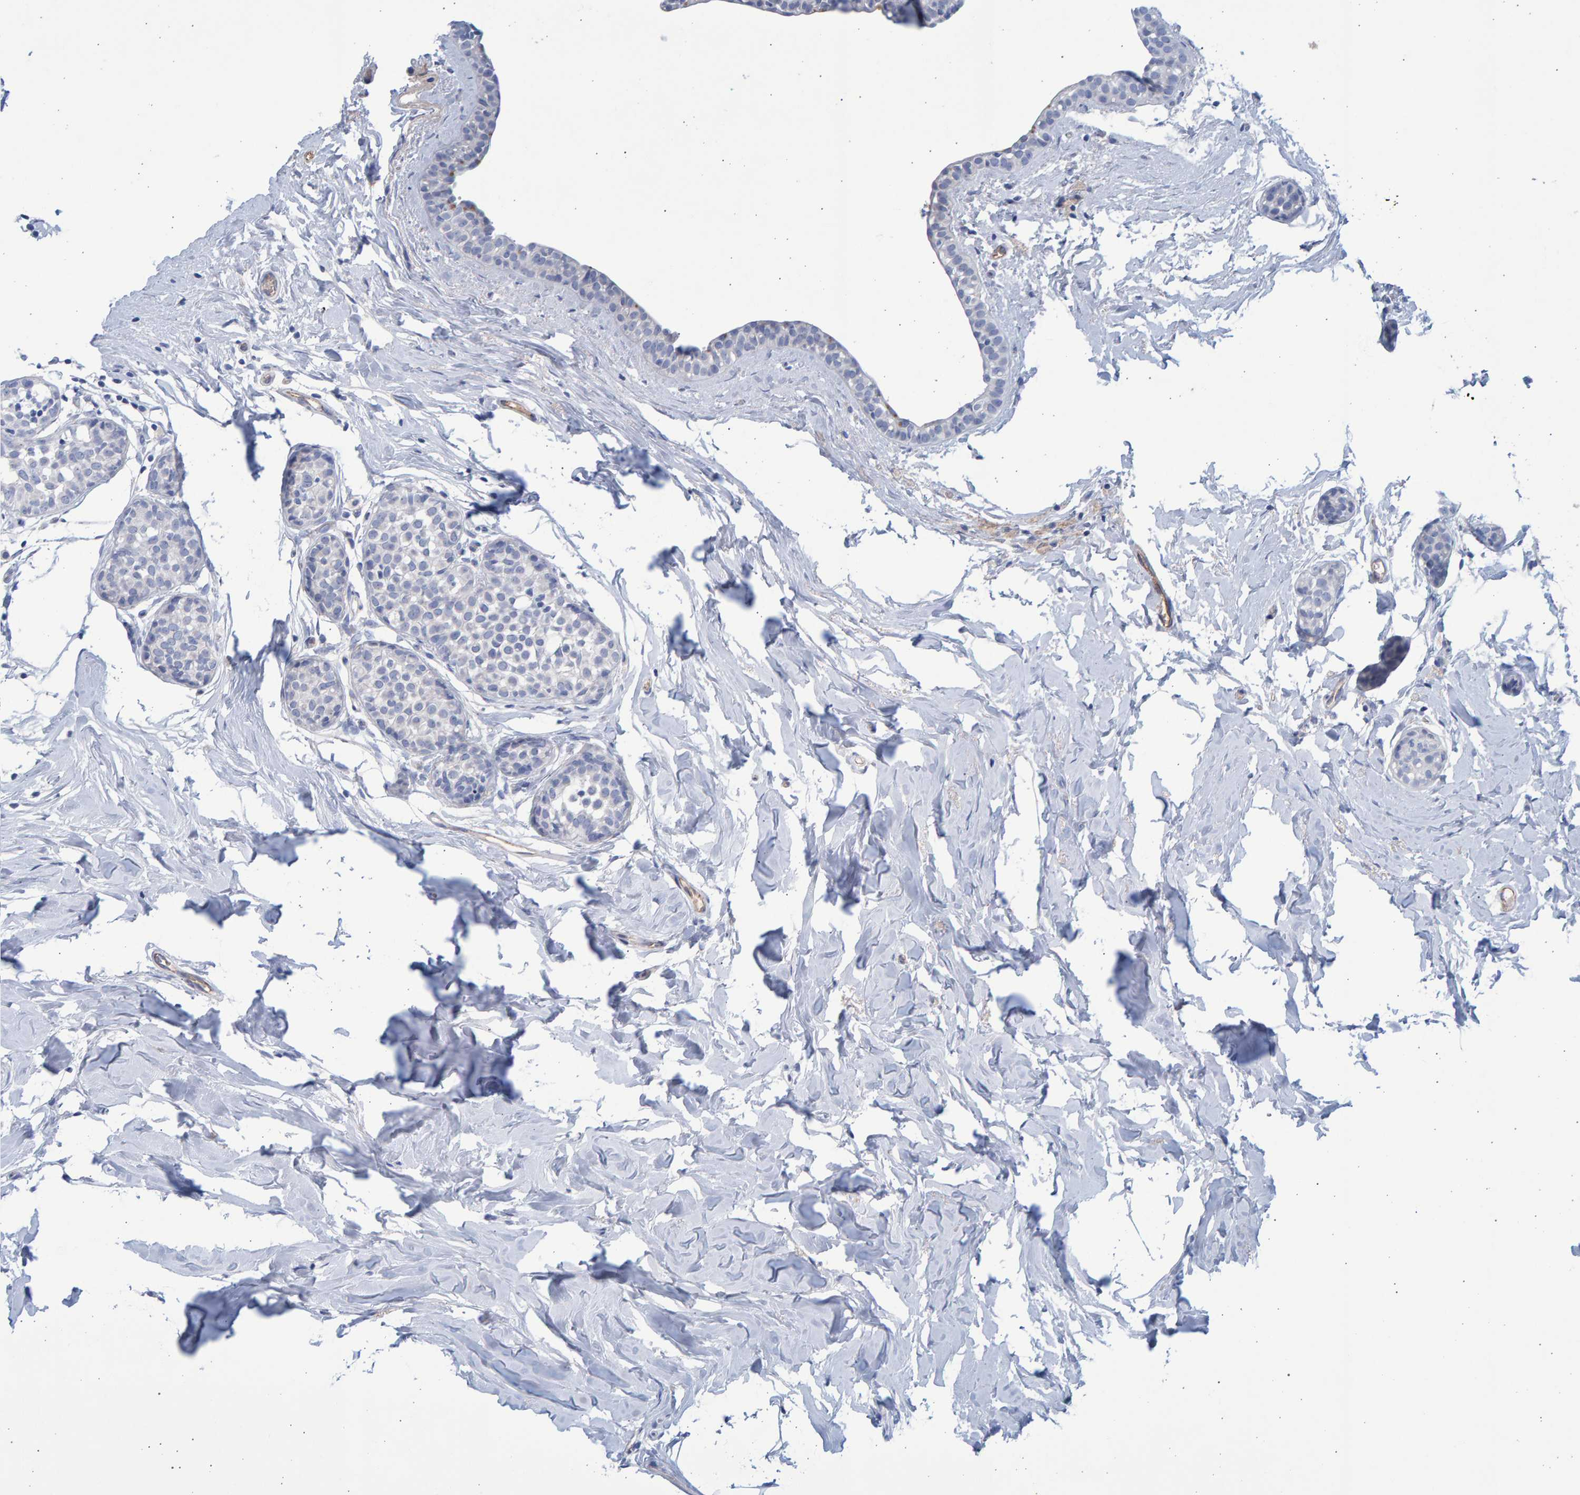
{"staining": {"intensity": "negative", "quantity": "none", "location": "none"}, "tissue": "breast cancer", "cell_type": "Tumor cells", "image_type": "cancer", "snomed": [{"axis": "morphology", "description": "Duct carcinoma"}, {"axis": "topography", "description": "Breast"}], "caption": "Histopathology image shows no significant protein positivity in tumor cells of breast cancer (infiltrating ductal carcinoma). The staining was performed using DAB (3,3'-diaminobenzidine) to visualize the protein expression in brown, while the nuclei were stained in blue with hematoxylin (Magnification: 20x).", "gene": "SLC34A3", "patient": {"sex": "female", "age": 55}}